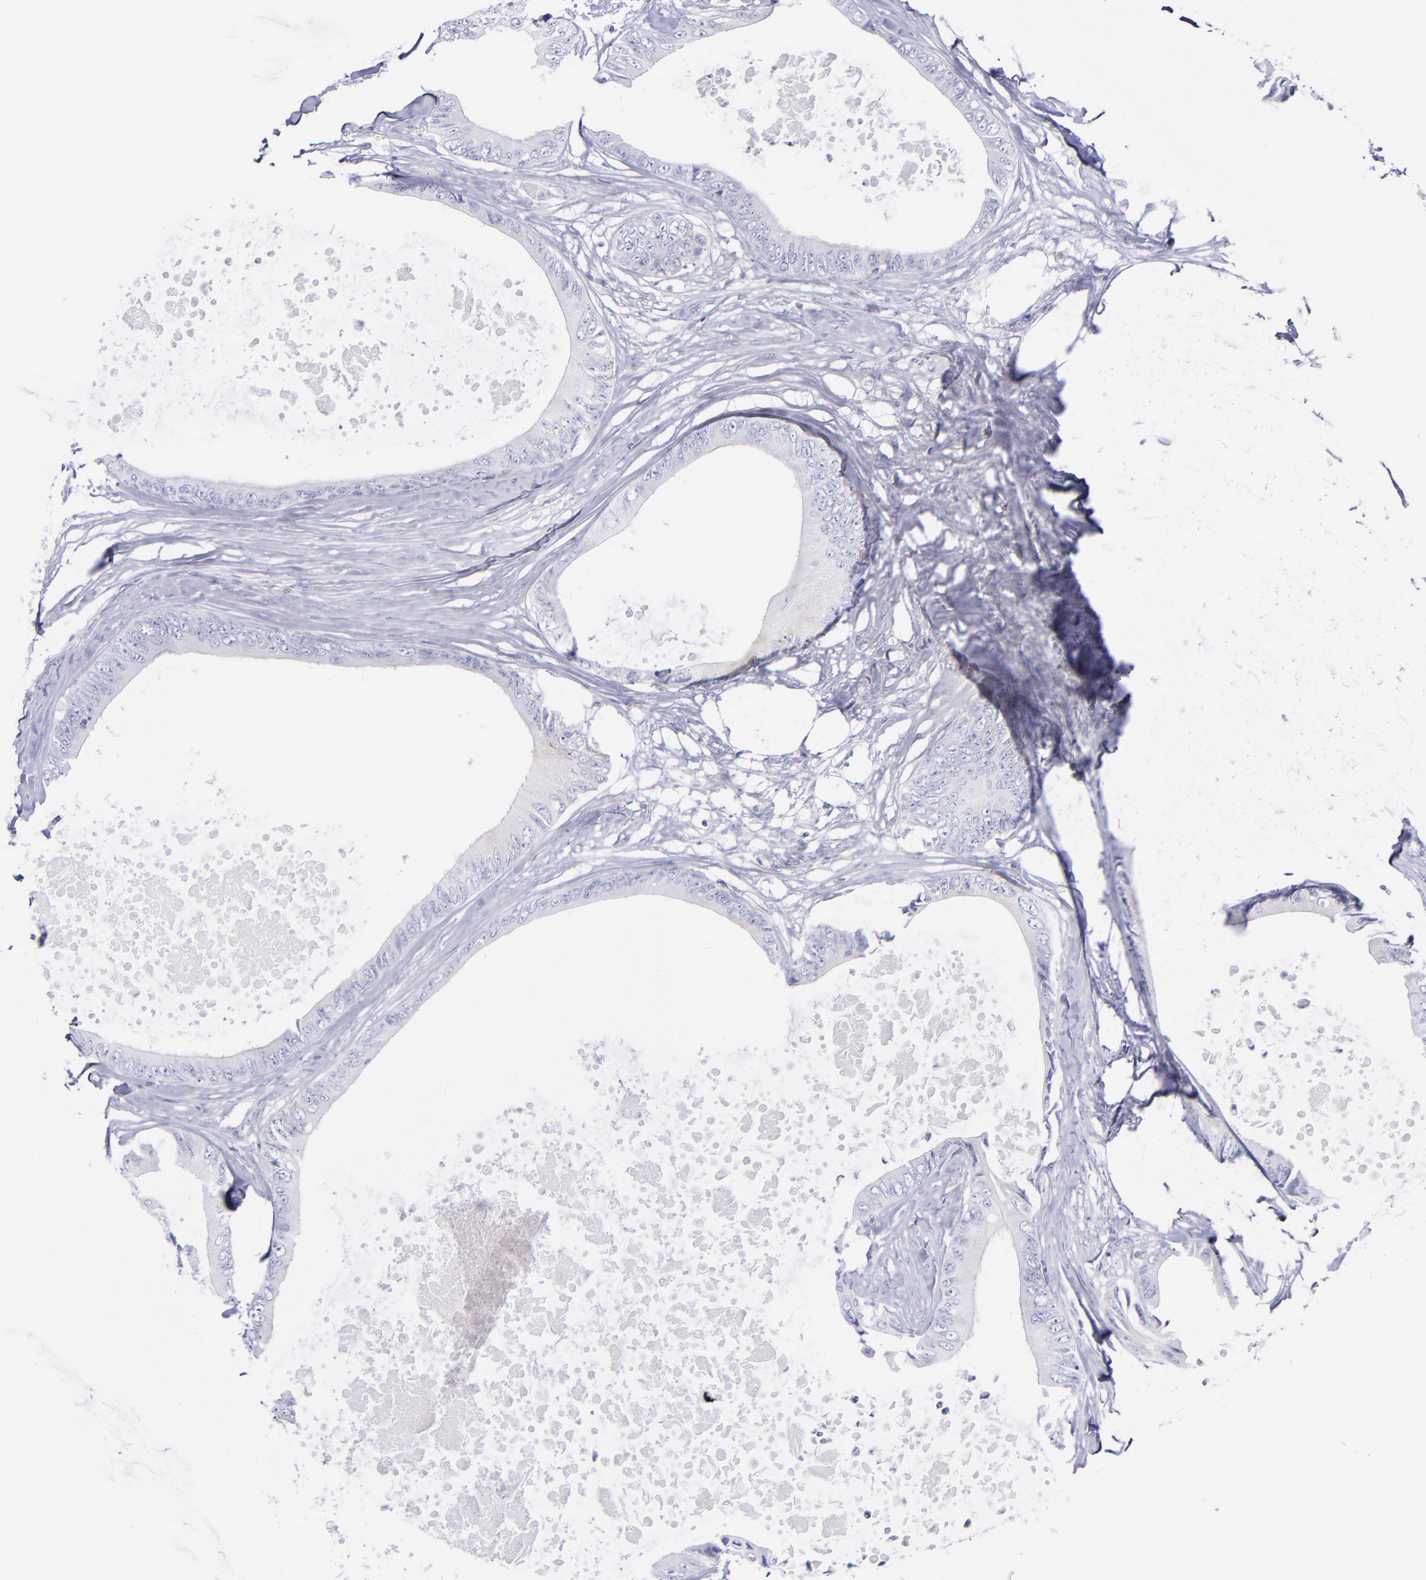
{"staining": {"intensity": "negative", "quantity": "none", "location": "none"}, "tissue": "colorectal cancer", "cell_type": "Tumor cells", "image_type": "cancer", "snomed": [{"axis": "morphology", "description": "Normal tissue, NOS"}, {"axis": "morphology", "description": "Adenocarcinoma, NOS"}, {"axis": "topography", "description": "Rectum"}, {"axis": "topography", "description": "Peripheral nerve tissue"}], "caption": "This is an immunohistochemistry image of colorectal adenocarcinoma. There is no expression in tumor cells.", "gene": "HP", "patient": {"sex": "female", "age": 77}}